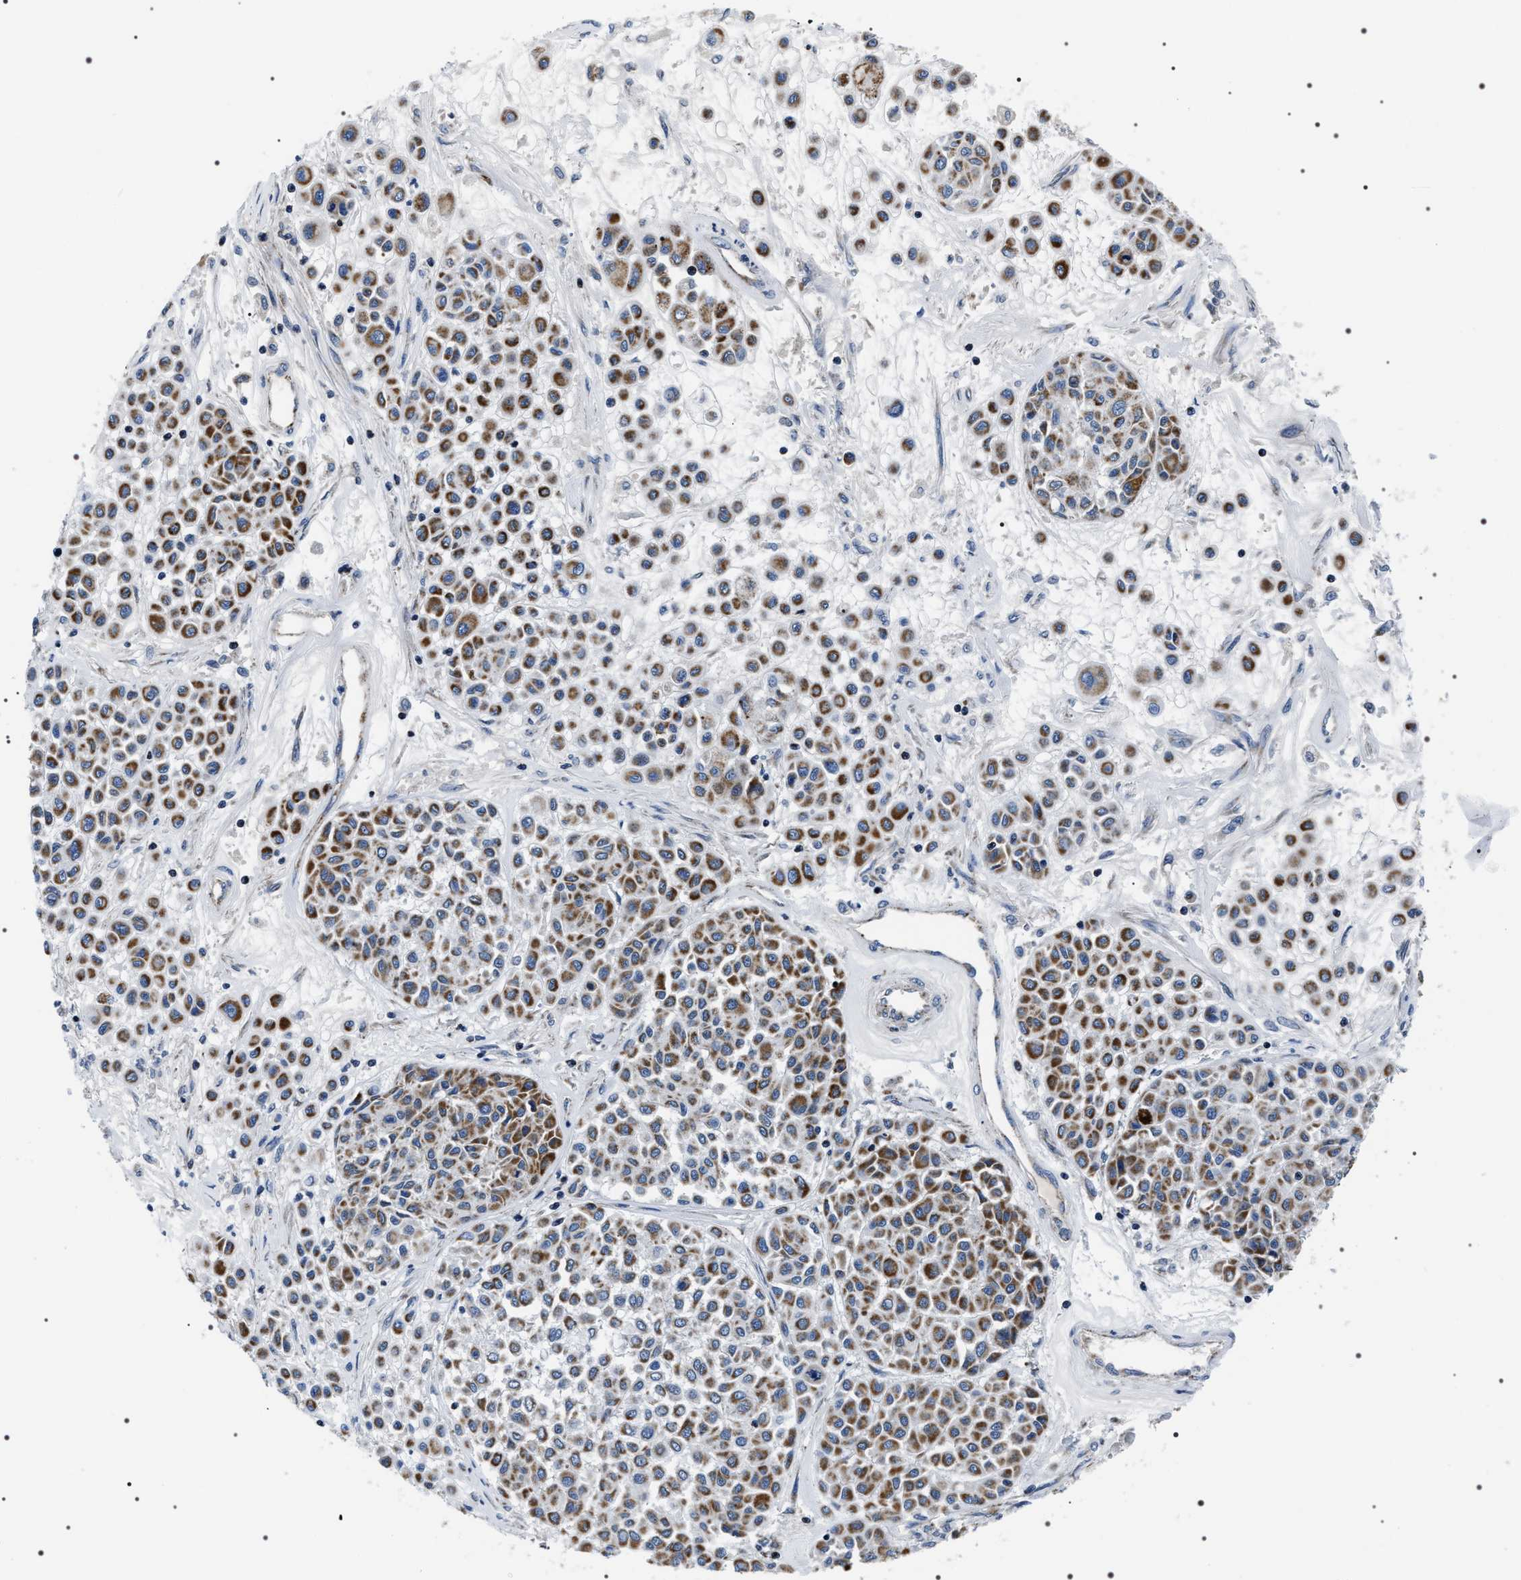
{"staining": {"intensity": "moderate", "quantity": ">75%", "location": "cytoplasmic/membranous"}, "tissue": "melanoma", "cell_type": "Tumor cells", "image_type": "cancer", "snomed": [{"axis": "morphology", "description": "Malignant melanoma, Metastatic site"}, {"axis": "topography", "description": "Soft tissue"}], "caption": "Moderate cytoplasmic/membranous staining is present in approximately >75% of tumor cells in malignant melanoma (metastatic site).", "gene": "NTMT1", "patient": {"sex": "male", "age": 41}}